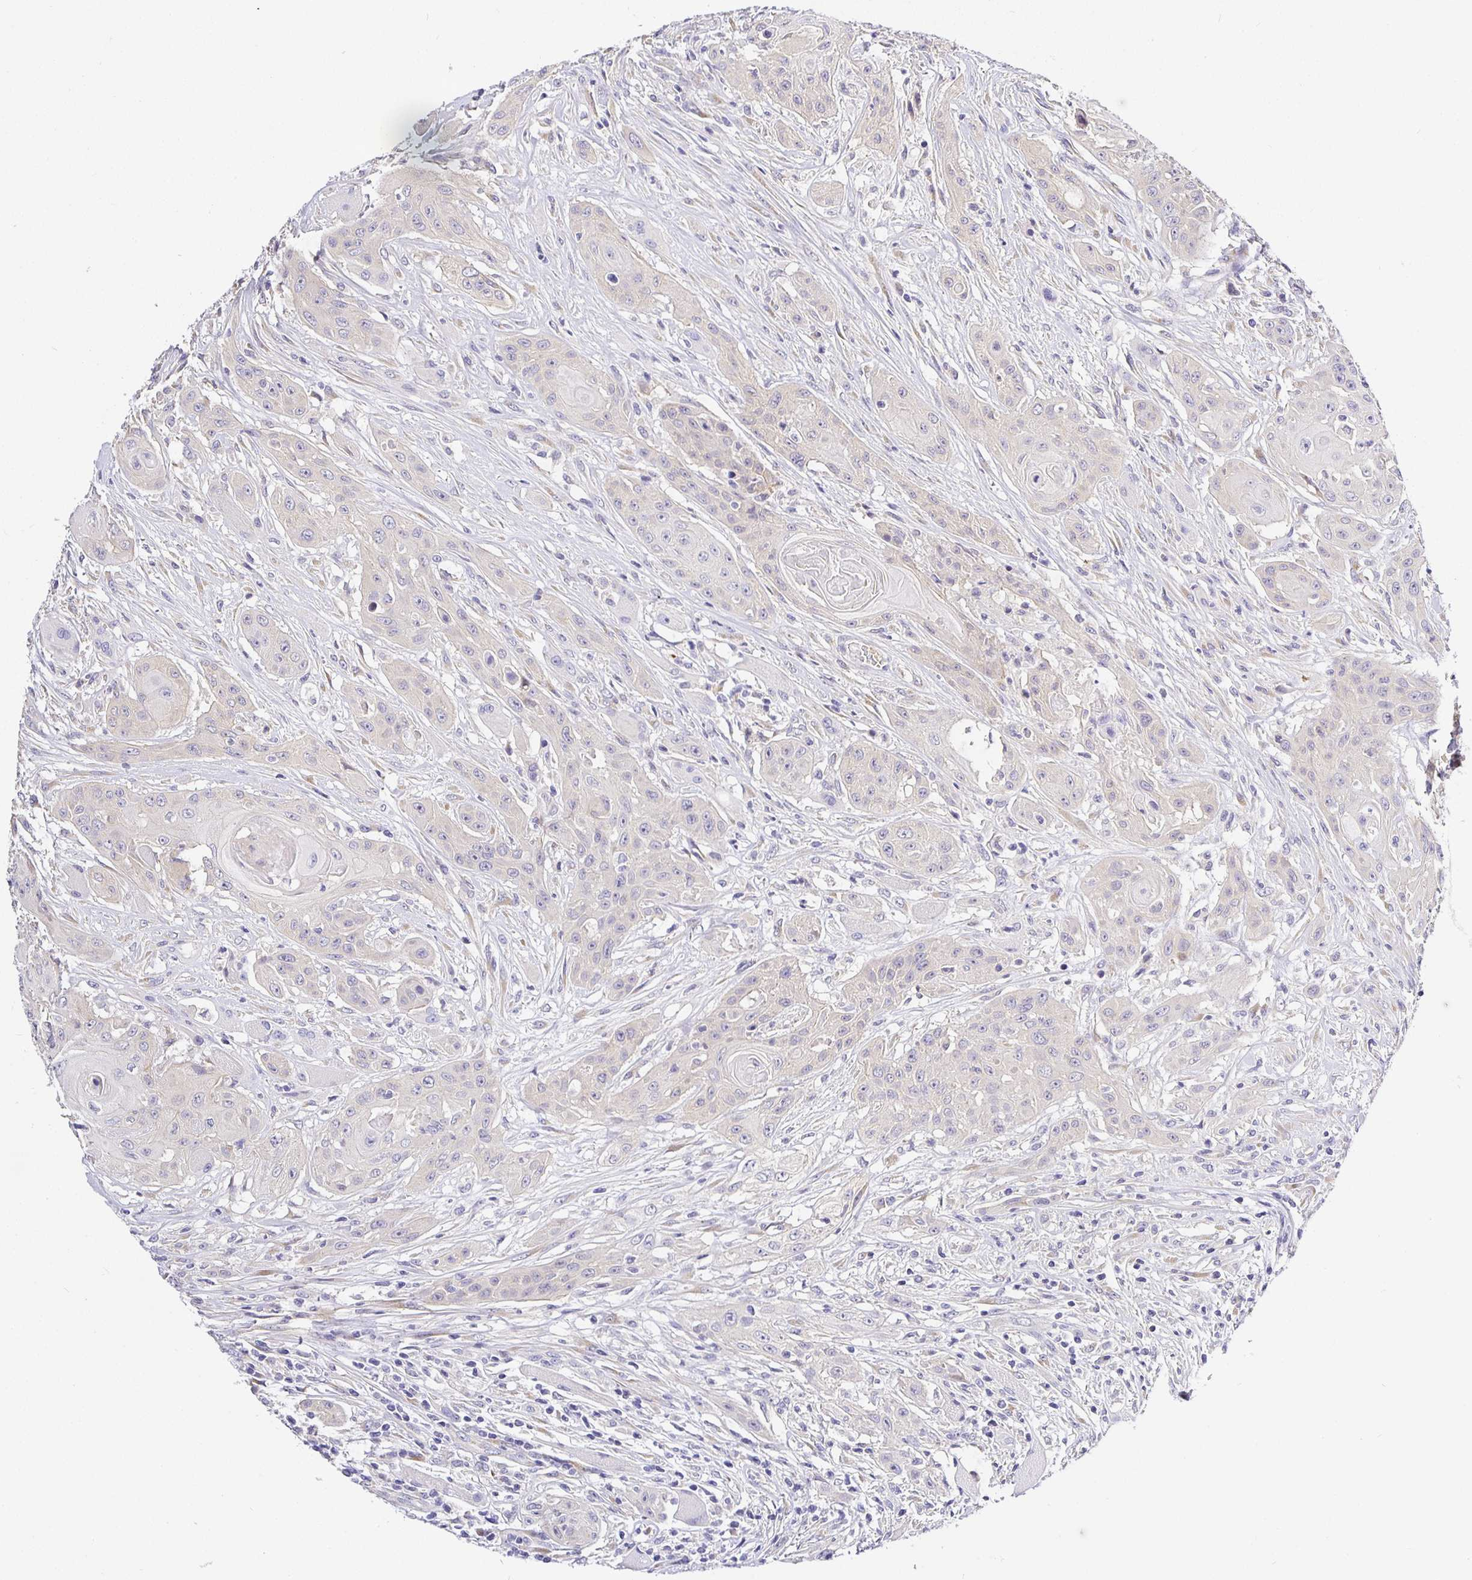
{"staining": {"intensity": "negative", "quantity": "none", "location": "none"}, "tissue": "head and neck cancer", "cell_type": "Tumor cells", "image_type": "cancer", "snomed": [{"axis": "morphology", "description": "Squamous cell carcinoma, NOS"}, {"axis": "topography", "description": "Oral tissue"}, {"axis": "topography", "description": "Head-Neck"}, {"axis": "topography", "description": "Neck, NOS"}], "caption": "Tumor cells show no significant protein expression in head and neck cancer.", "gene": "OPALIN", "patient": {"sex": "female", "age": 55}}